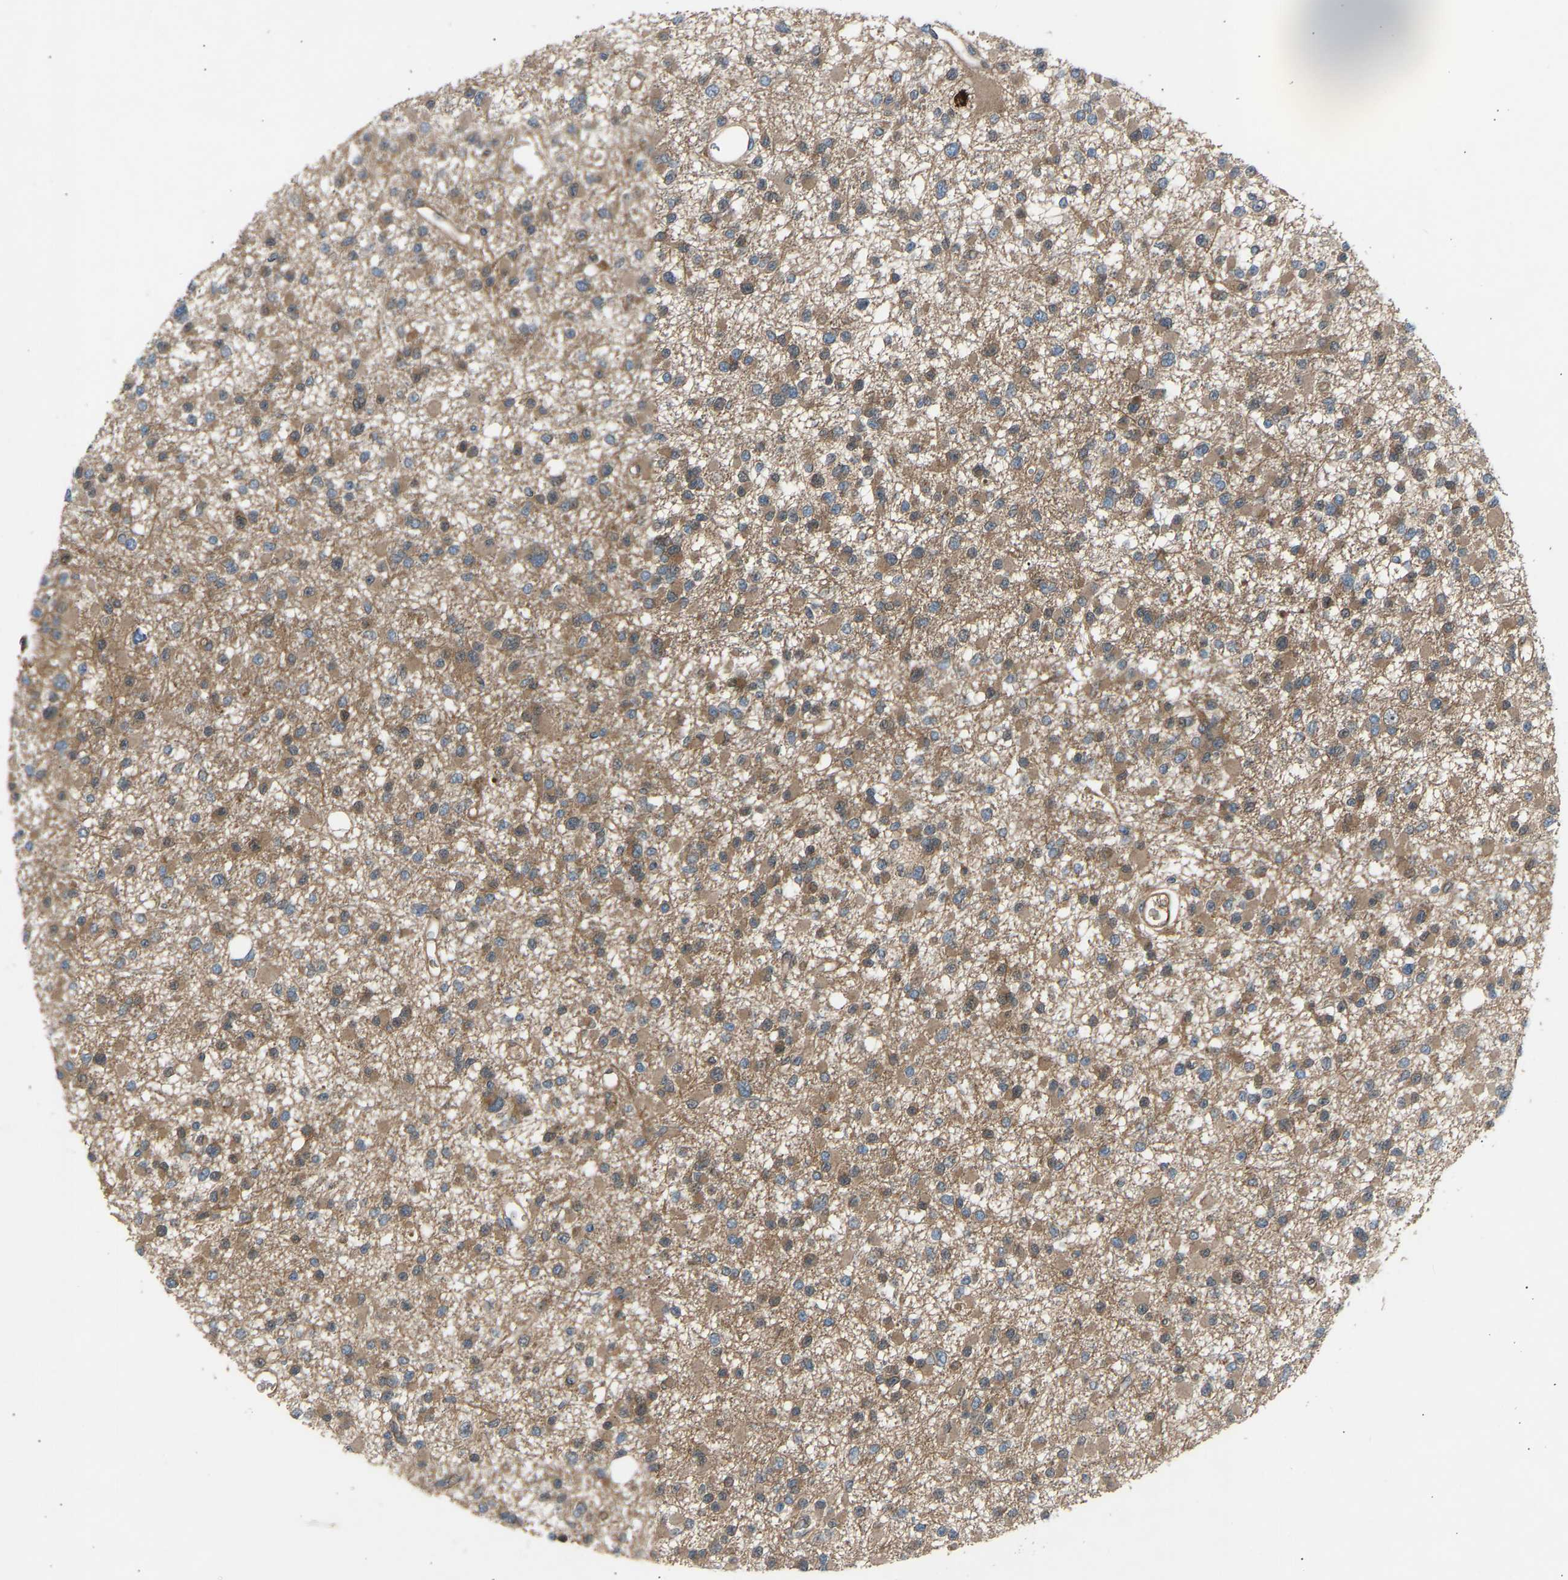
{"staining": {"intensity": "moderate", "quantity": ">75%", "location": "cytoplasmic/membranous"}, "tissue": "glioma", "cell_type": "Tumor cells", "image_type": "cancer", "snomed": [{"axis": "morphology", "description": "Glioma, malignant, Low grade"}, {"axis": "topography", "description": "Brain"}], "caption": "A photomicrograph of glioma stained for a protein exhibits moderate cytoplasmic/membranous brown staining in tumor cells.", "gene": "GAS2L1", "patient": {"sex": "female", "age": 22}}